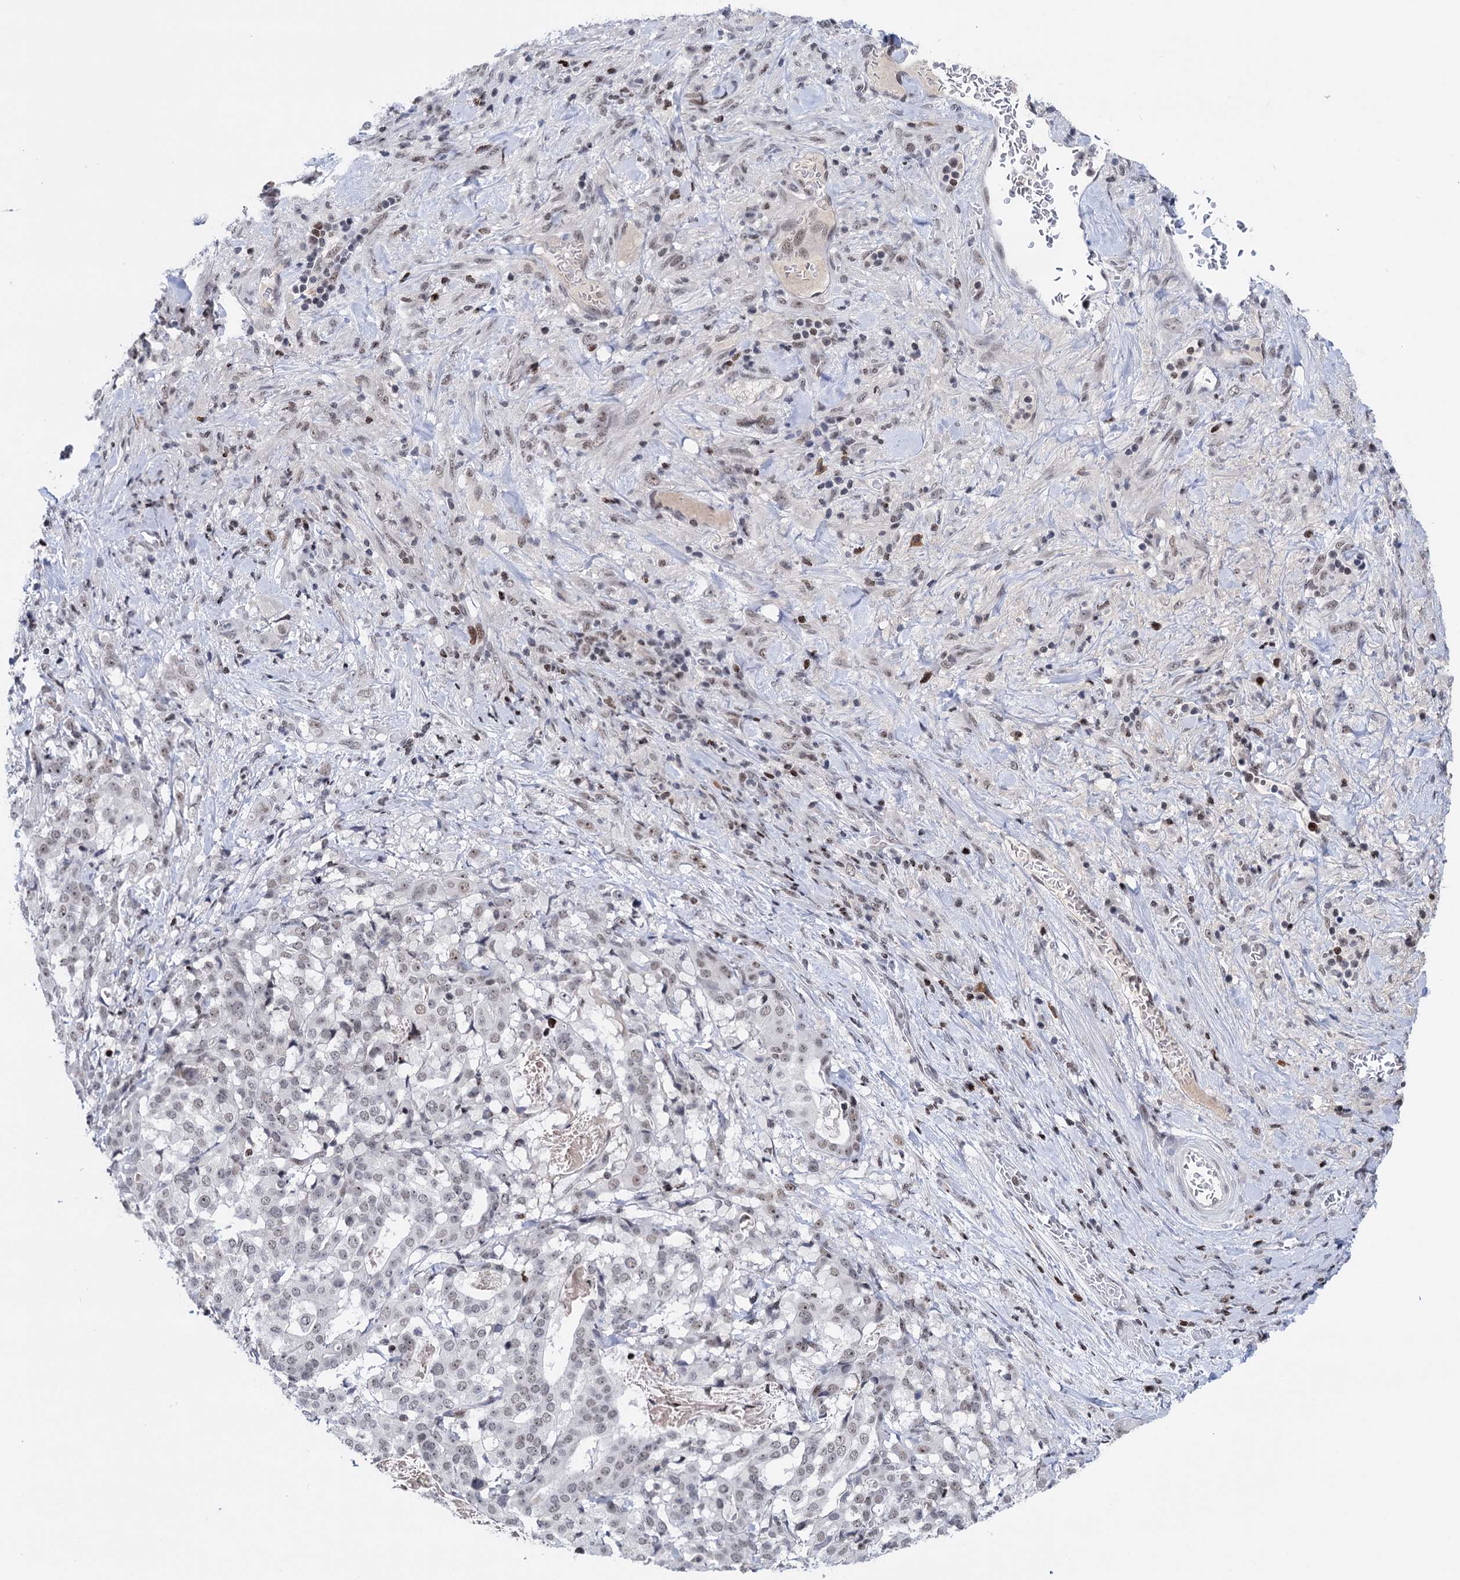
{"staining": {"intensity": "weak", "quantity": "<25%", "location": "nuclear"}, "tissue": "stomach cancer", "cell_type": "Tumor cells", "image_type": "cancer", "snomed": [{"axis": "morphology", "description": "Adenocarcinoma, NOS"}, {"axis": "topography", "description": "Stomach"}], "caption": "Immunohistochemical staining of stomach cancer demonstrates no significant positivity in tumor cells.", "gene": "ZCCHC10", "patient": {"sex": "male", "age": 48}}